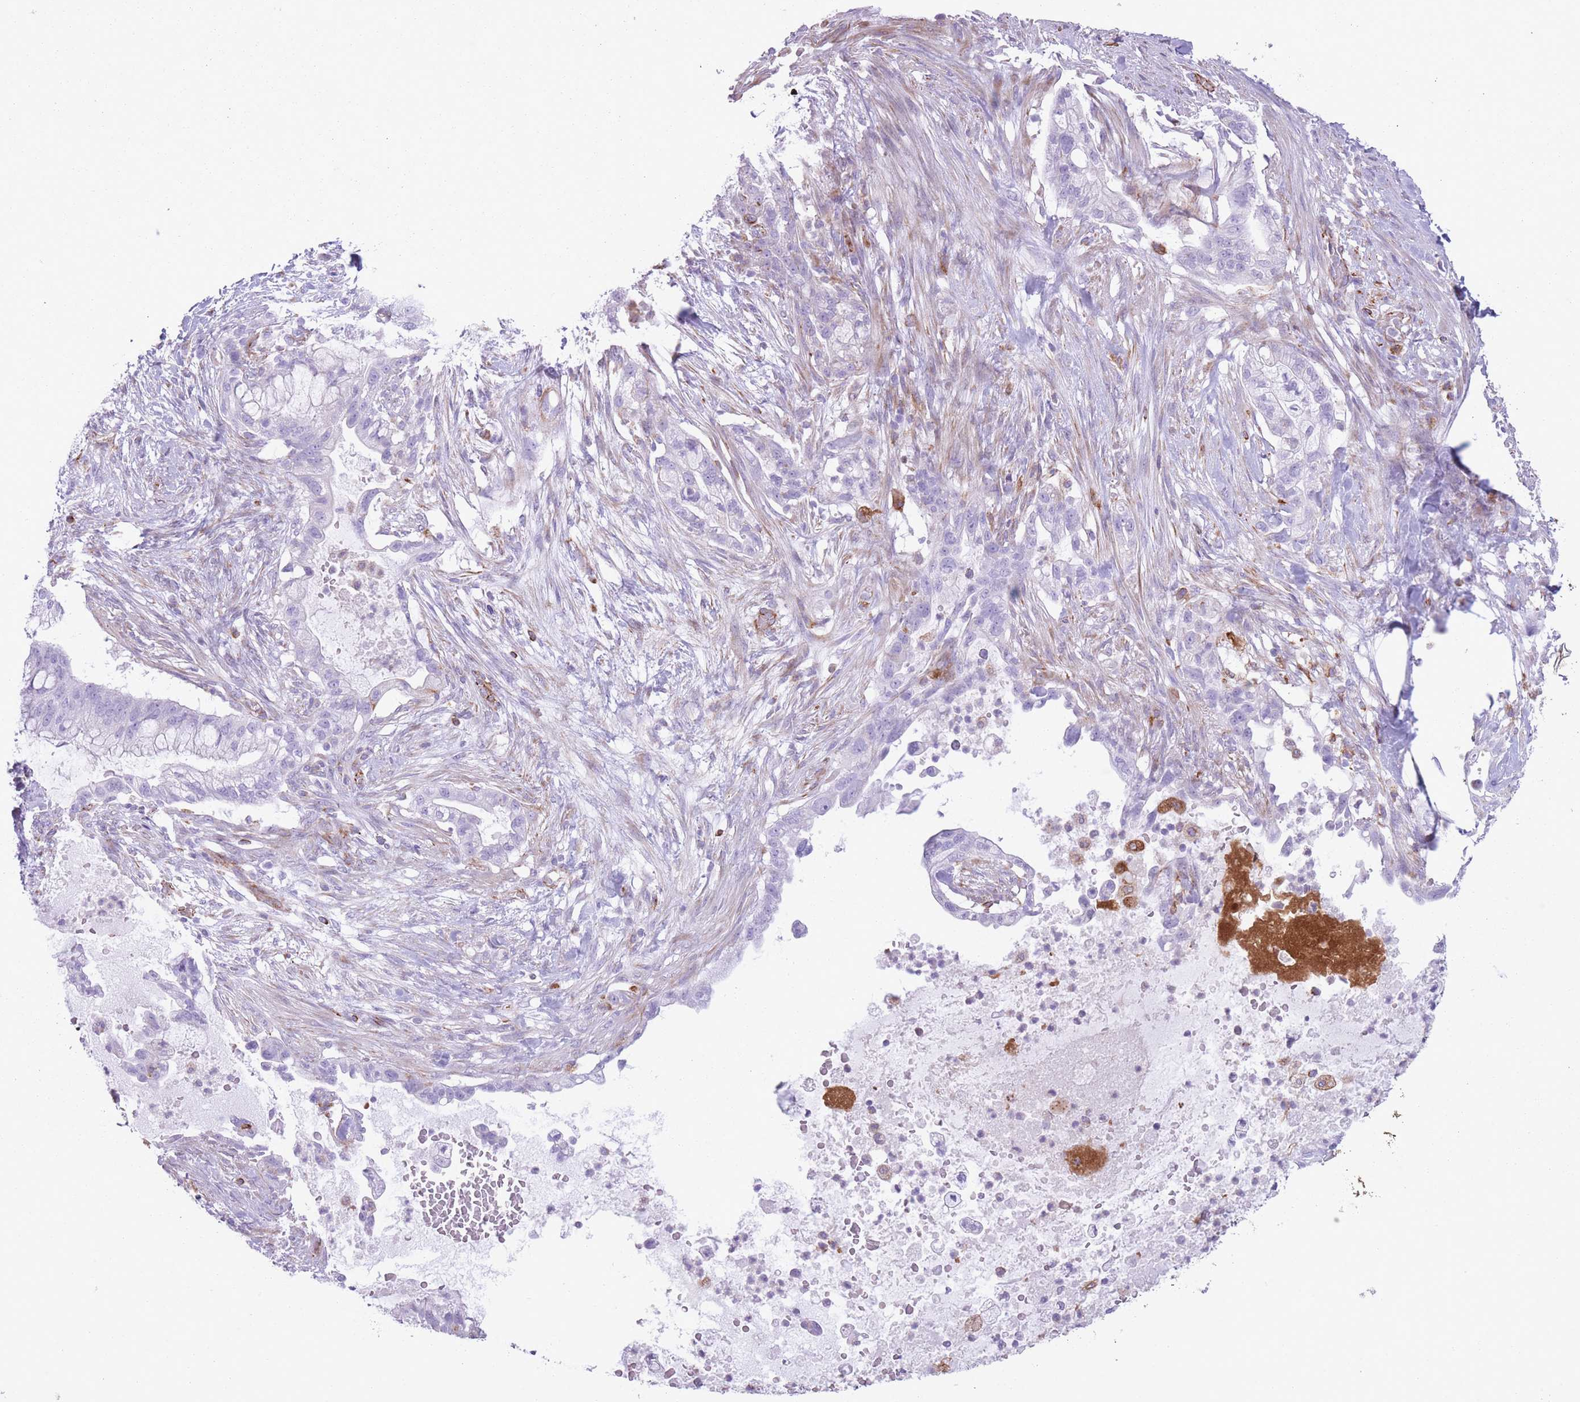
{"staining": {"intensity": "negative", "quantity": "none", "location": "none"}, "tissue": "pancreatic cancer", "cell_type": "Tumor cells", "image_type": "cancer", "snomed": [{"axis": "morphology", "description": "Adenocarcinoma, NOS"}, {"axis": "topography", "description": "Pancreas"}], "caption": "This is a histopathology image of immunohistochemistry (IHC) staining of pancreatic cancer, which shows no expression in tumor cells.", "gene": "PTCD1", "patient": {"sex": "male", "age": 44}}